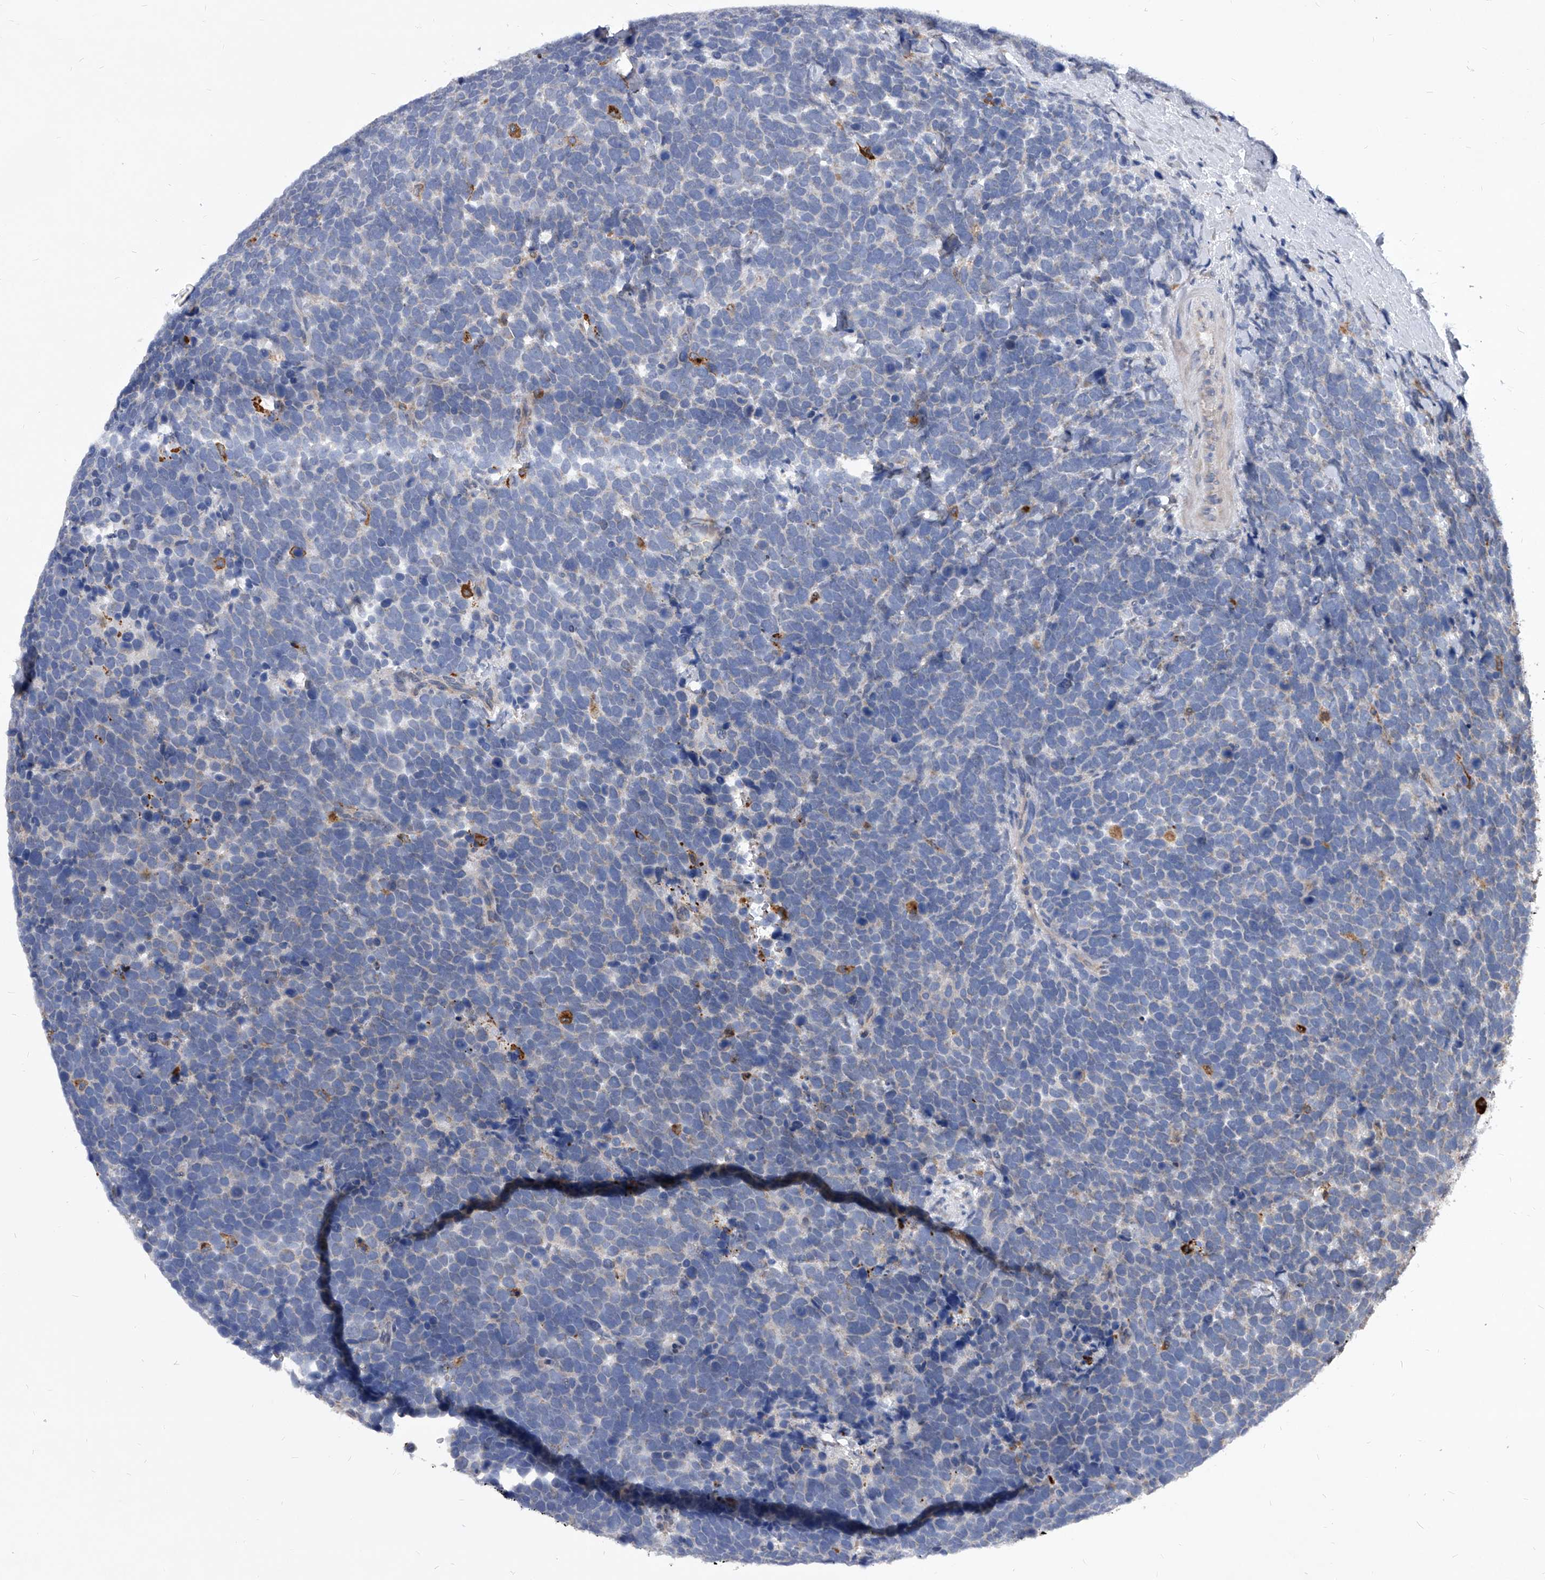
{"staining": {"intensity": "weak", "quantity": "<25%", "location": "cytoplasmic/membranous"}, "tissue": "urothelial cancer", "cell_type": "Tumor cells", "image_type": "cancer", "snomed": [{"axis": "morphology", "description": "Urothelial carcinoma, High grade"}, {"axis": "topography", "description": "Urinary bladder"}], "caption": "High magnification brightfield microscopy of urothelial cancer stained with DAB (brown) and counterstained with hematoxylin (blue): tumor cells show no significant expression.", "gene": "SOBP", "patient": {"sex": "female", "age": 82}}